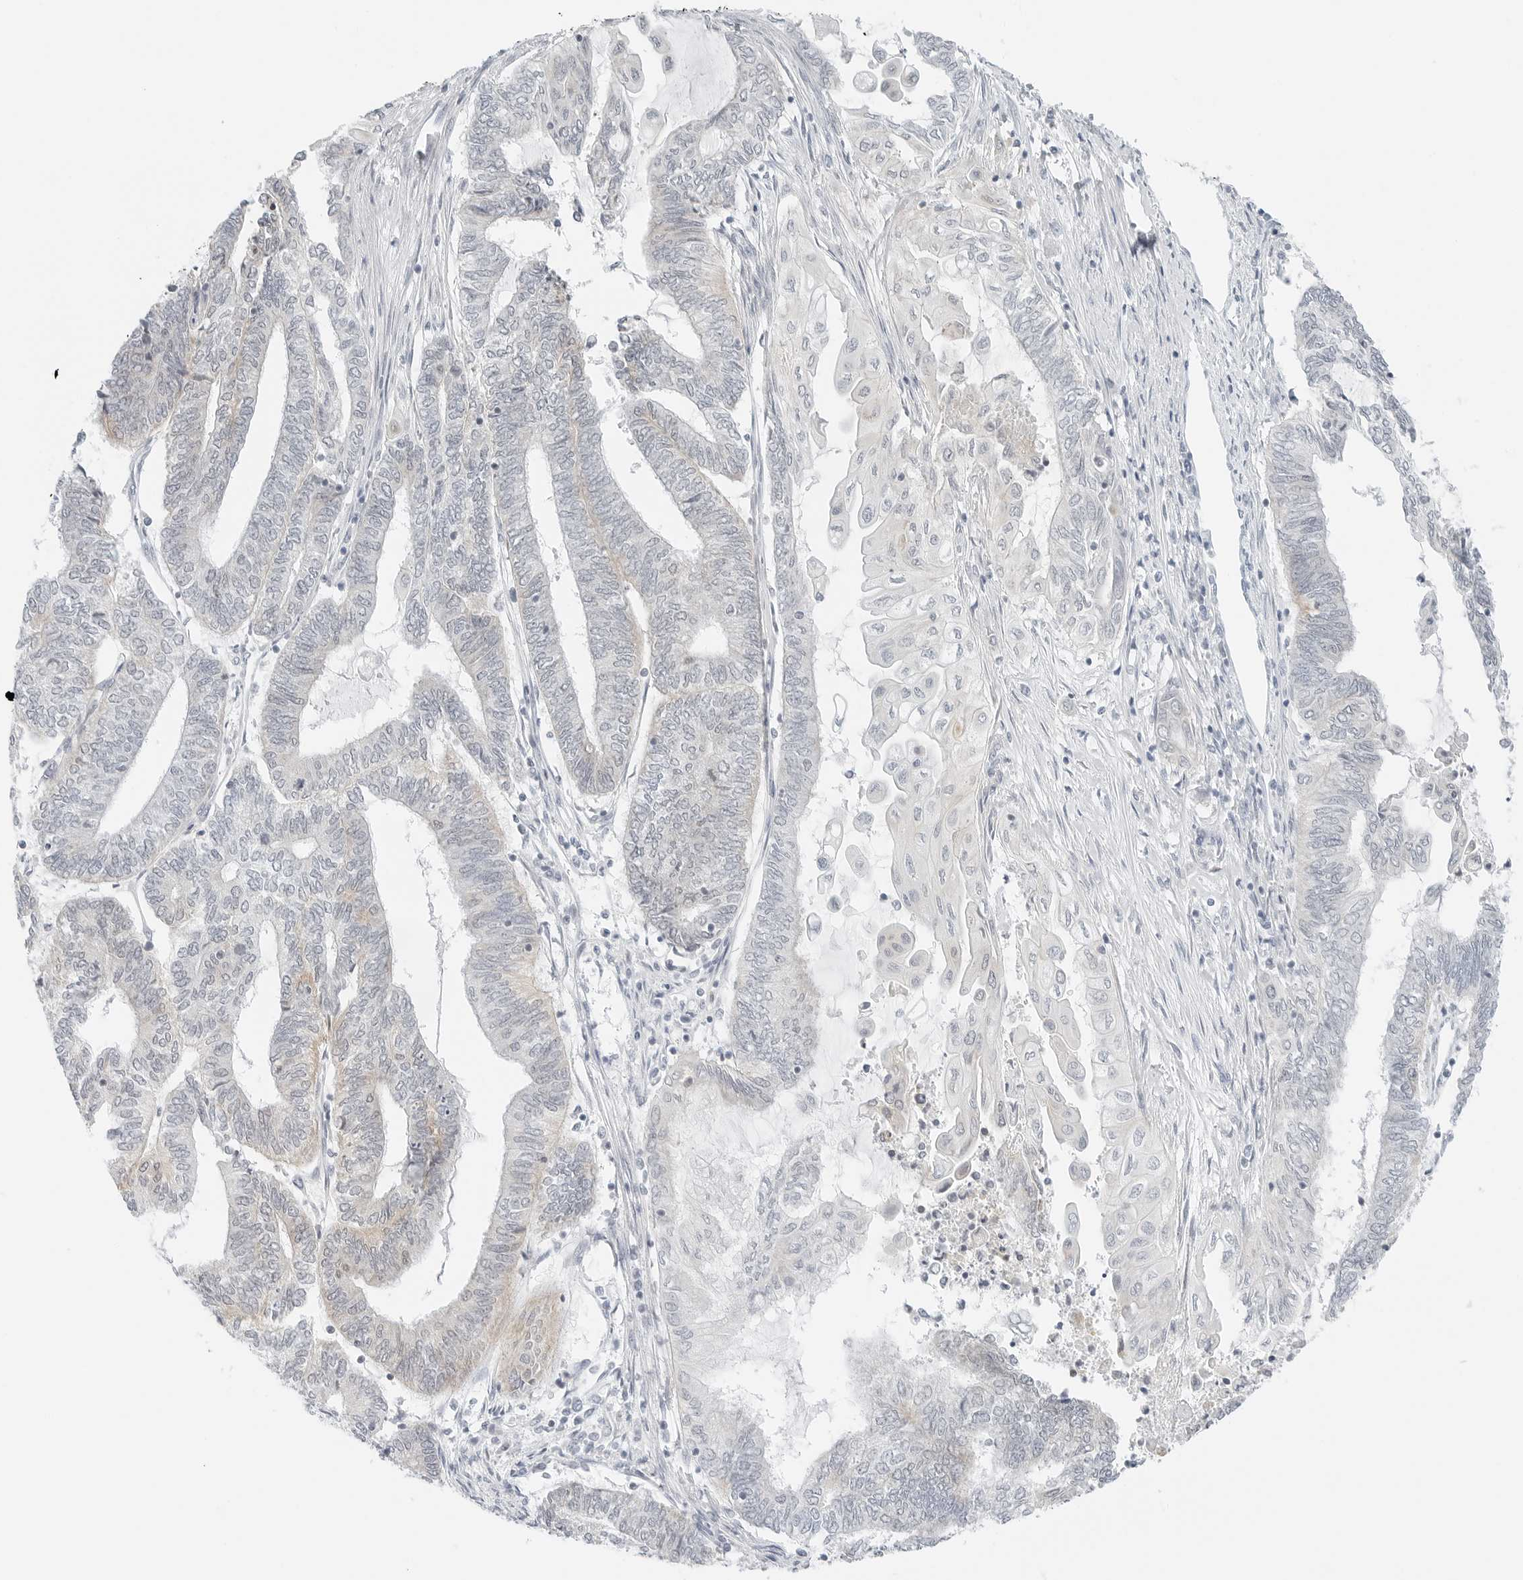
{"staining": {"intensity": "negative", "quantity": "none", "location": "none"}, "tissue": "endometrial cancer", "cell_type": "Tumor cells", "image_type": "cancer", "snomed": [{"axis": "morphology", "description": "Adenocarcinoma, NOS"}, {"axis": "topography", "description": "Uterus"}, {"axis": "topography", "description": "Endometrium"}], "caption": "Immunohistochemistry (IHC) histopathology image of neoplastic tissue: endometrial adenocarcinoma stained with DAB (3,3'-diaminobenzidine) demonstrates no significant protein positivity in tumor cells.", "gene": "CCSAP", "patient": {"sex": "female", "age": 70}}